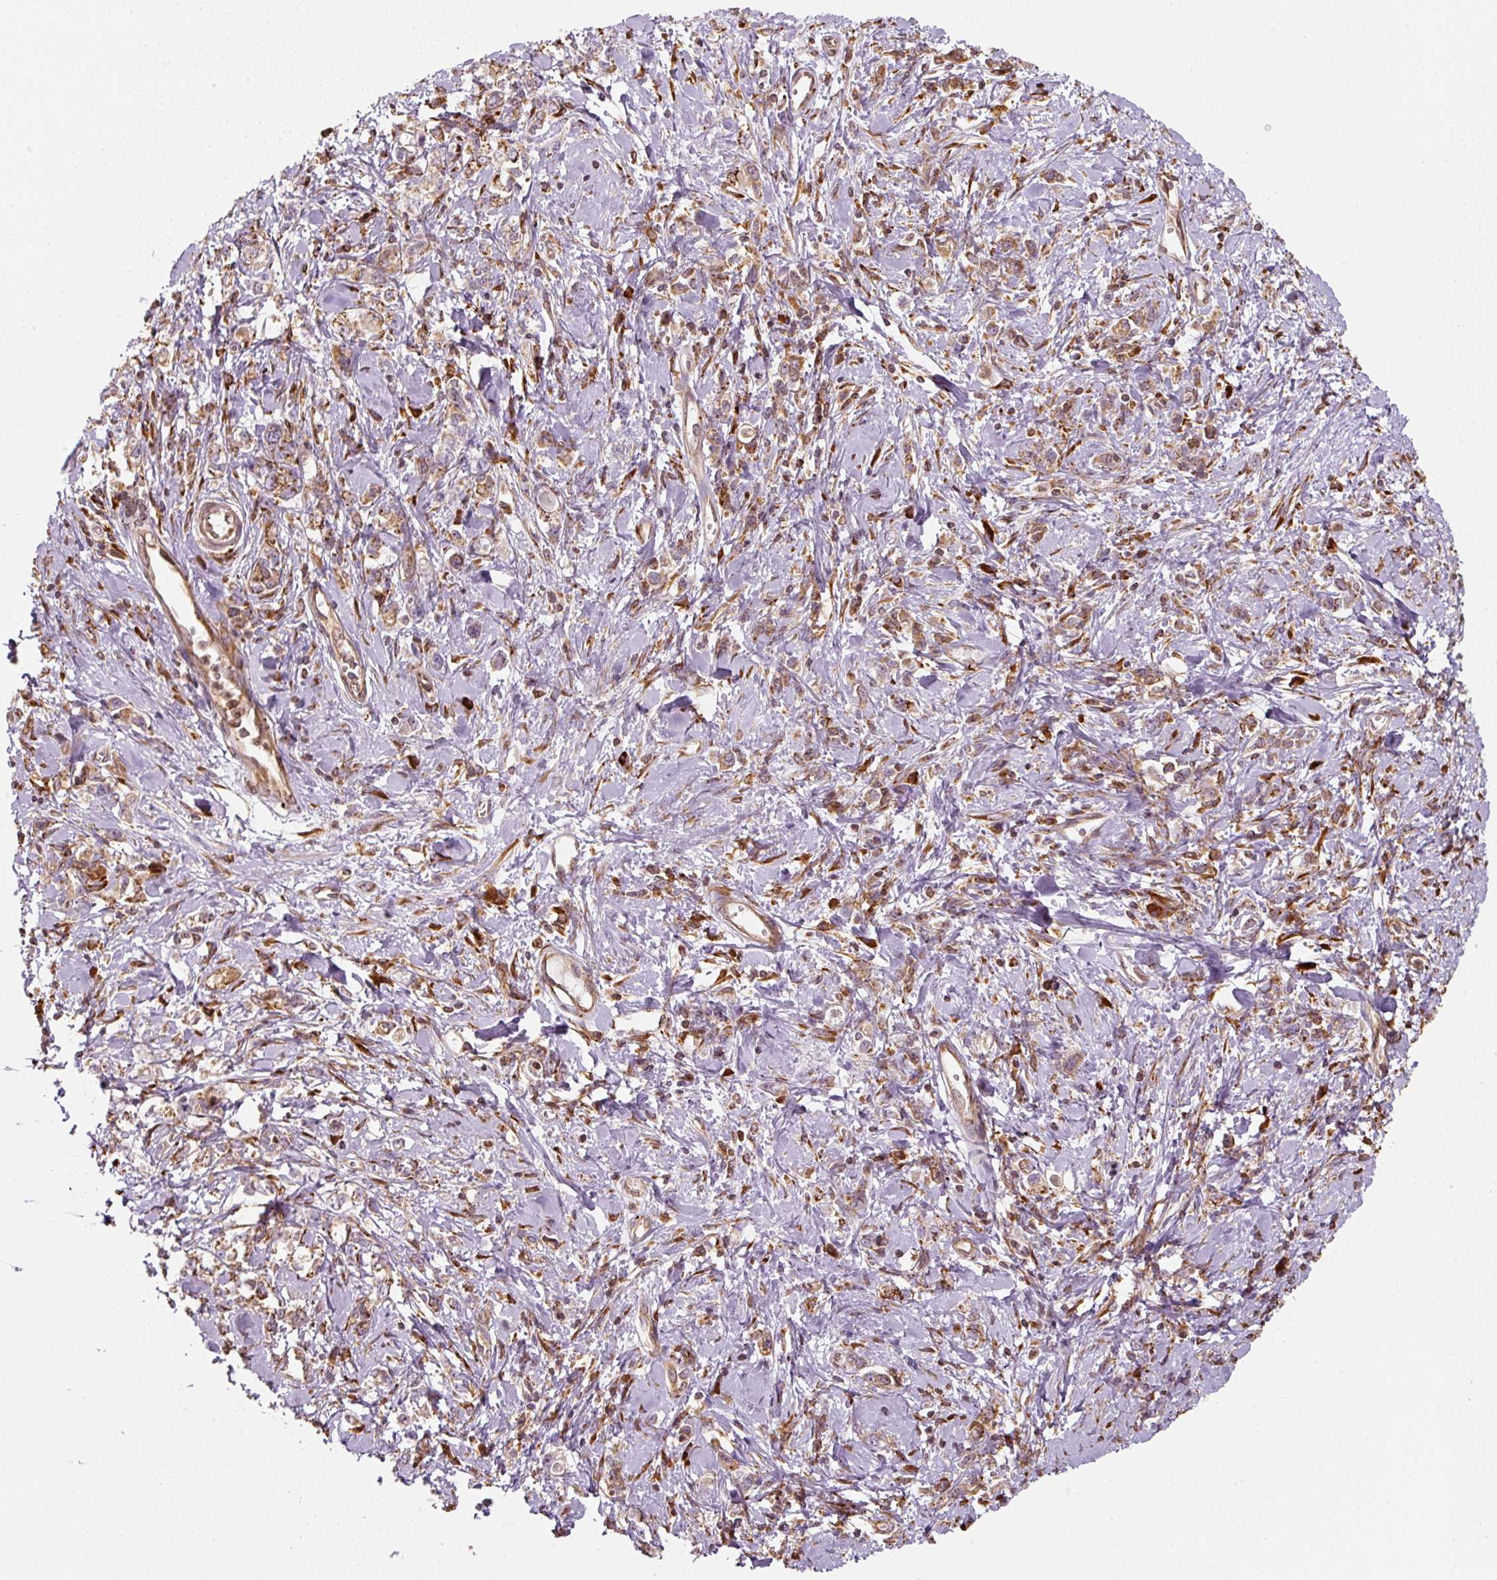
{"staining": {"intensity": "moderate", "quantity": ">75%", "location": "cytoplasmic/membranous"}, "tissue": "stomach cancer", "cell_type": "Tumor cells", "image_type": "cancer", "snomed": [{"axis": "morphology", "description": "Adenocarcinoma, NOS"}, {"axis": "topography", "description": "Stomach"}], "caption": "Immunohistochemistry (IHC) (DAB) staining of stomach cancer (adenocarcinoma) exhibits moderate cytoplasmic/membranous protein expression in approximately >75% of tumor cells. (brown staining indicates protein expression, while blue staining denotes nuclei).", "gene": "PRKCSH", "patient": {"sex": "female", "age": 76}}